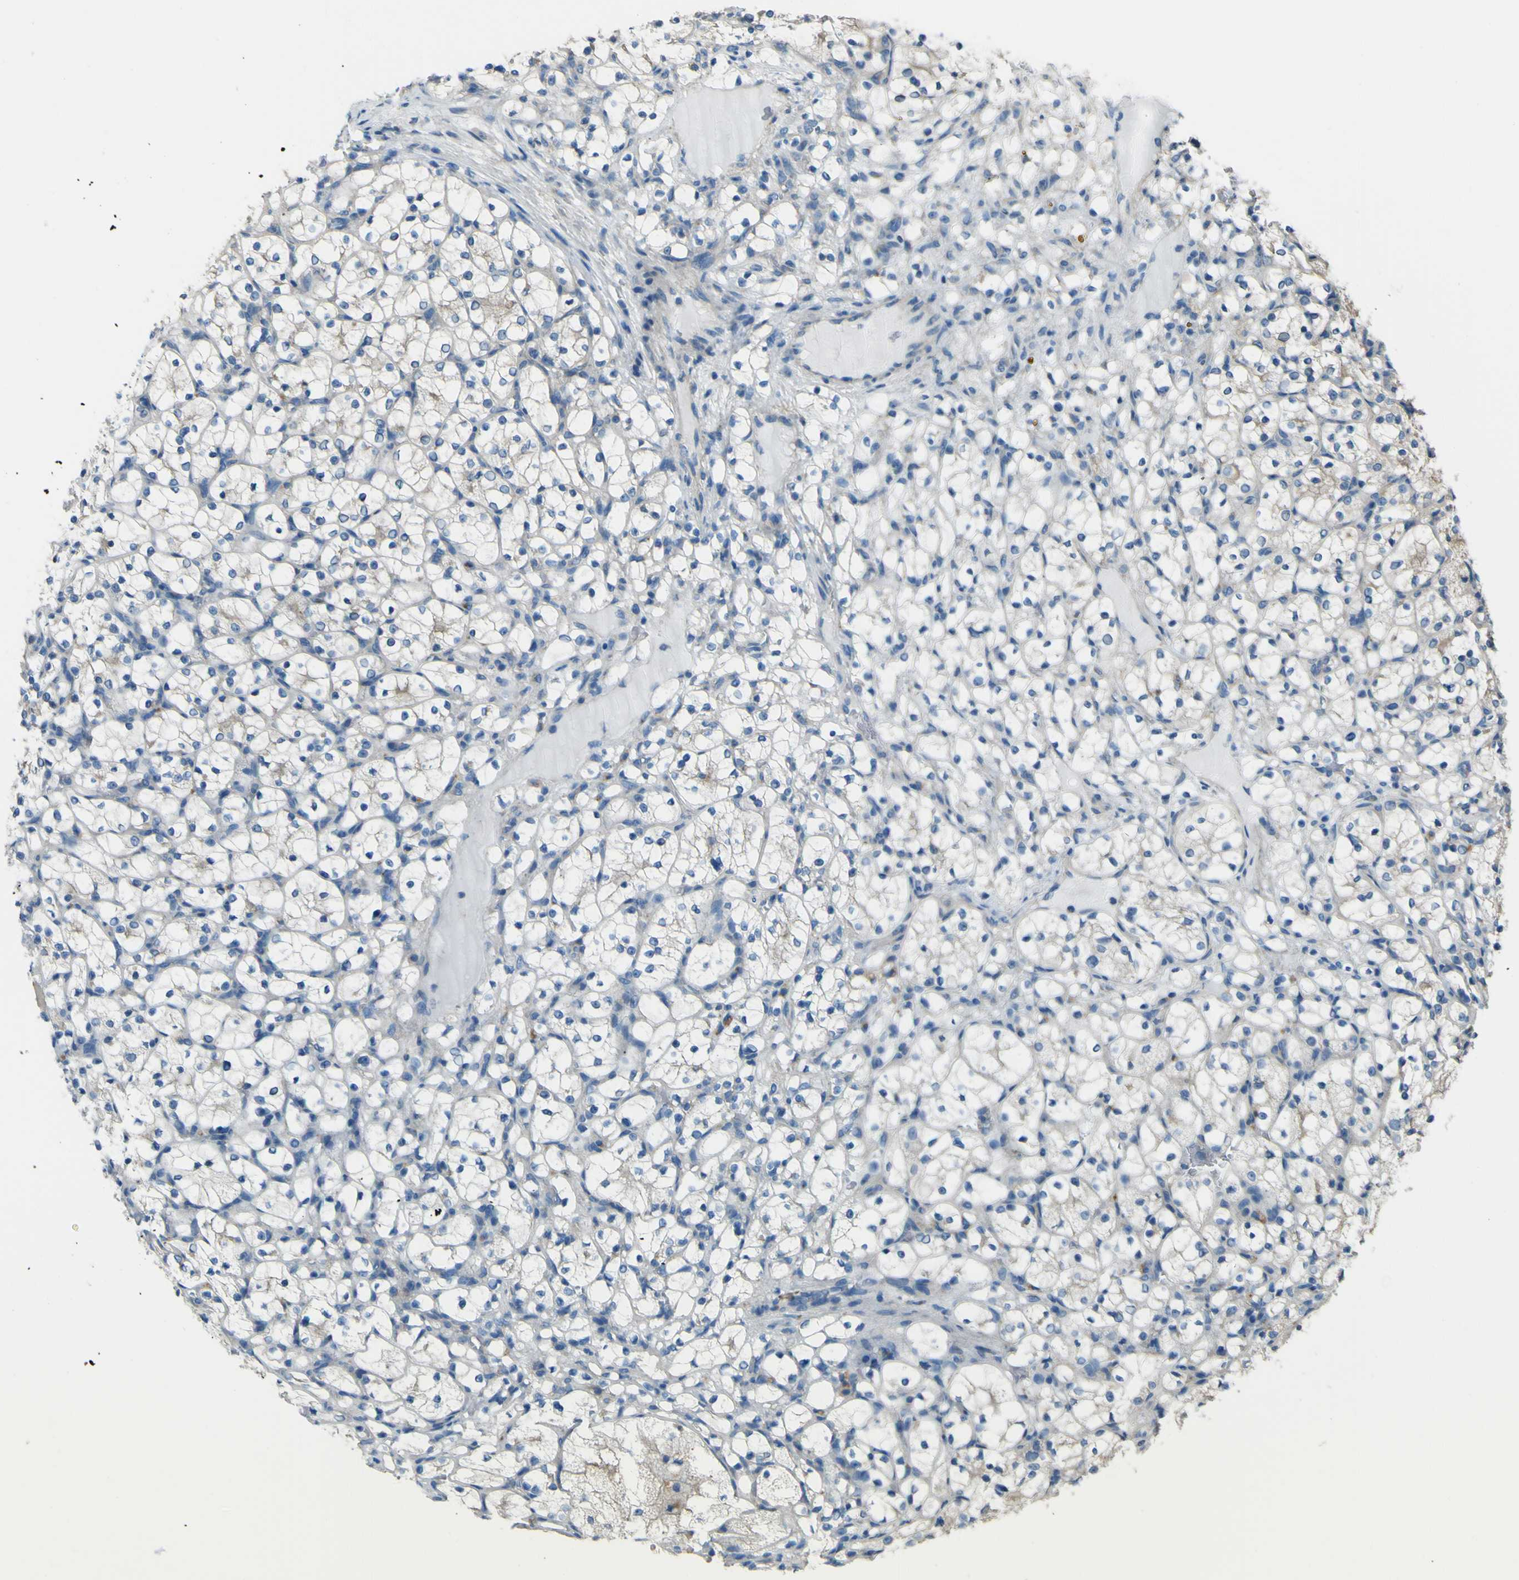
{"staining": {"intensity": "negative", "quantity": "none", "location": "none"}, "tissue": "renal cancer", "cell_type": "Tumor cells", "image_type": "cancer", "snomed": [{"axis": "morphology", "description": "Adenocarcinoma, NOS"}, {"axis": "topography", "description": "Kidney"}], "caption": "An image of adenocarcinoma (renal) stained for a protein shows no brown staining in tumor cells.", "gene": "NAALADL2", "patient": {"sex": "female", "age": 69}}